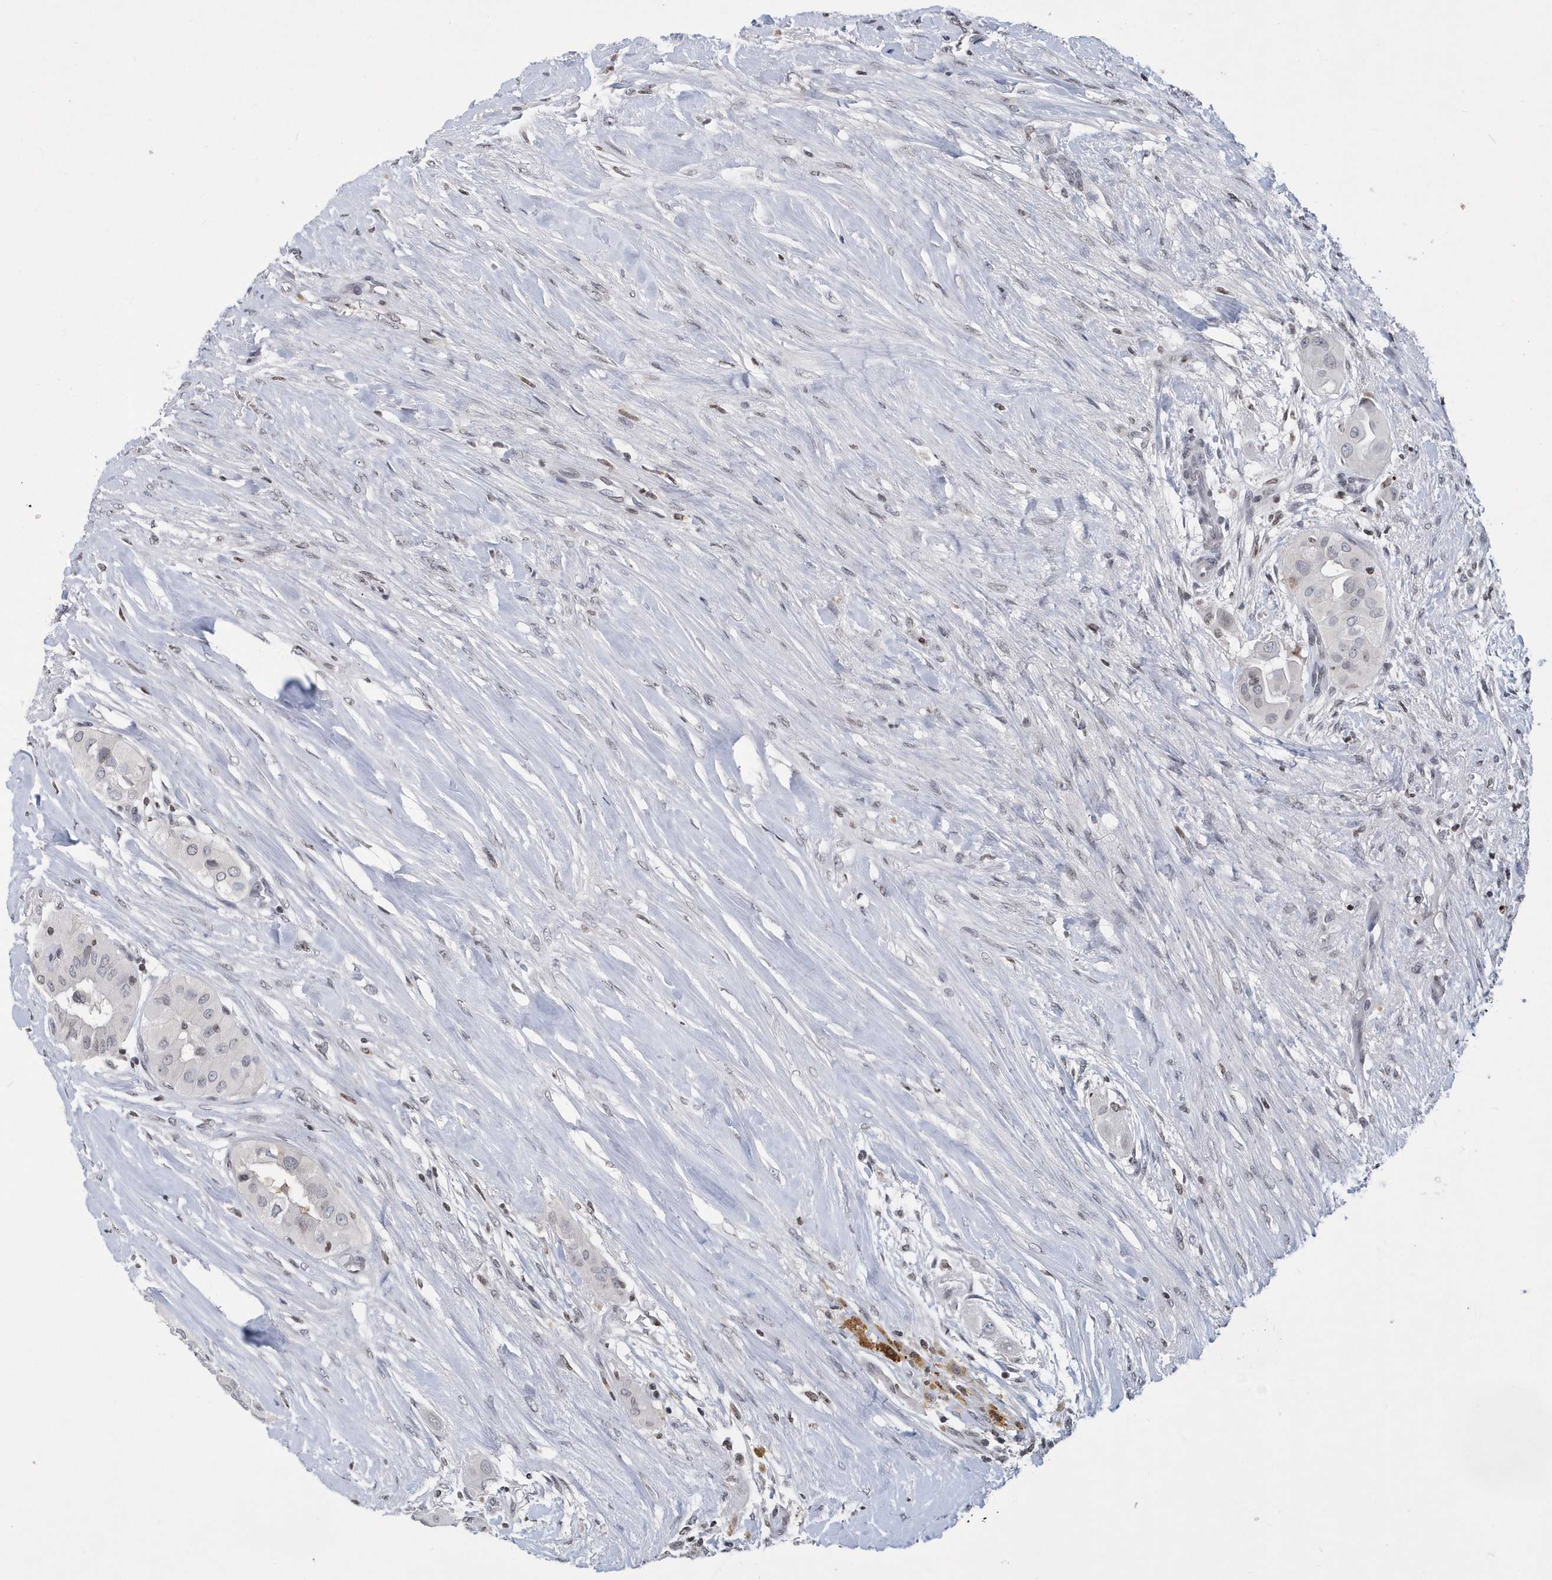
{"staining": {"intensity": "negative", "quantity": "none", "location": "none"}, "tissue": "thyroid cancer", "cell_type": "Tumor cells", "image_type": "cancer", "snomed": [{"axis": "morphology", "description": "Papillary adenocarcinoma, NOS"}, {"axis": "topography", "description": "Thyroid gland"}], "caption": "Immunohistochemistry (IHC) photomicrograph of thyroid papillary adenocarcinoma stained for a protein (brown), which reveals no expression in tumor cells.", "gene": "VWA5B2", "patient": {"sex": "female", "age": 59}}